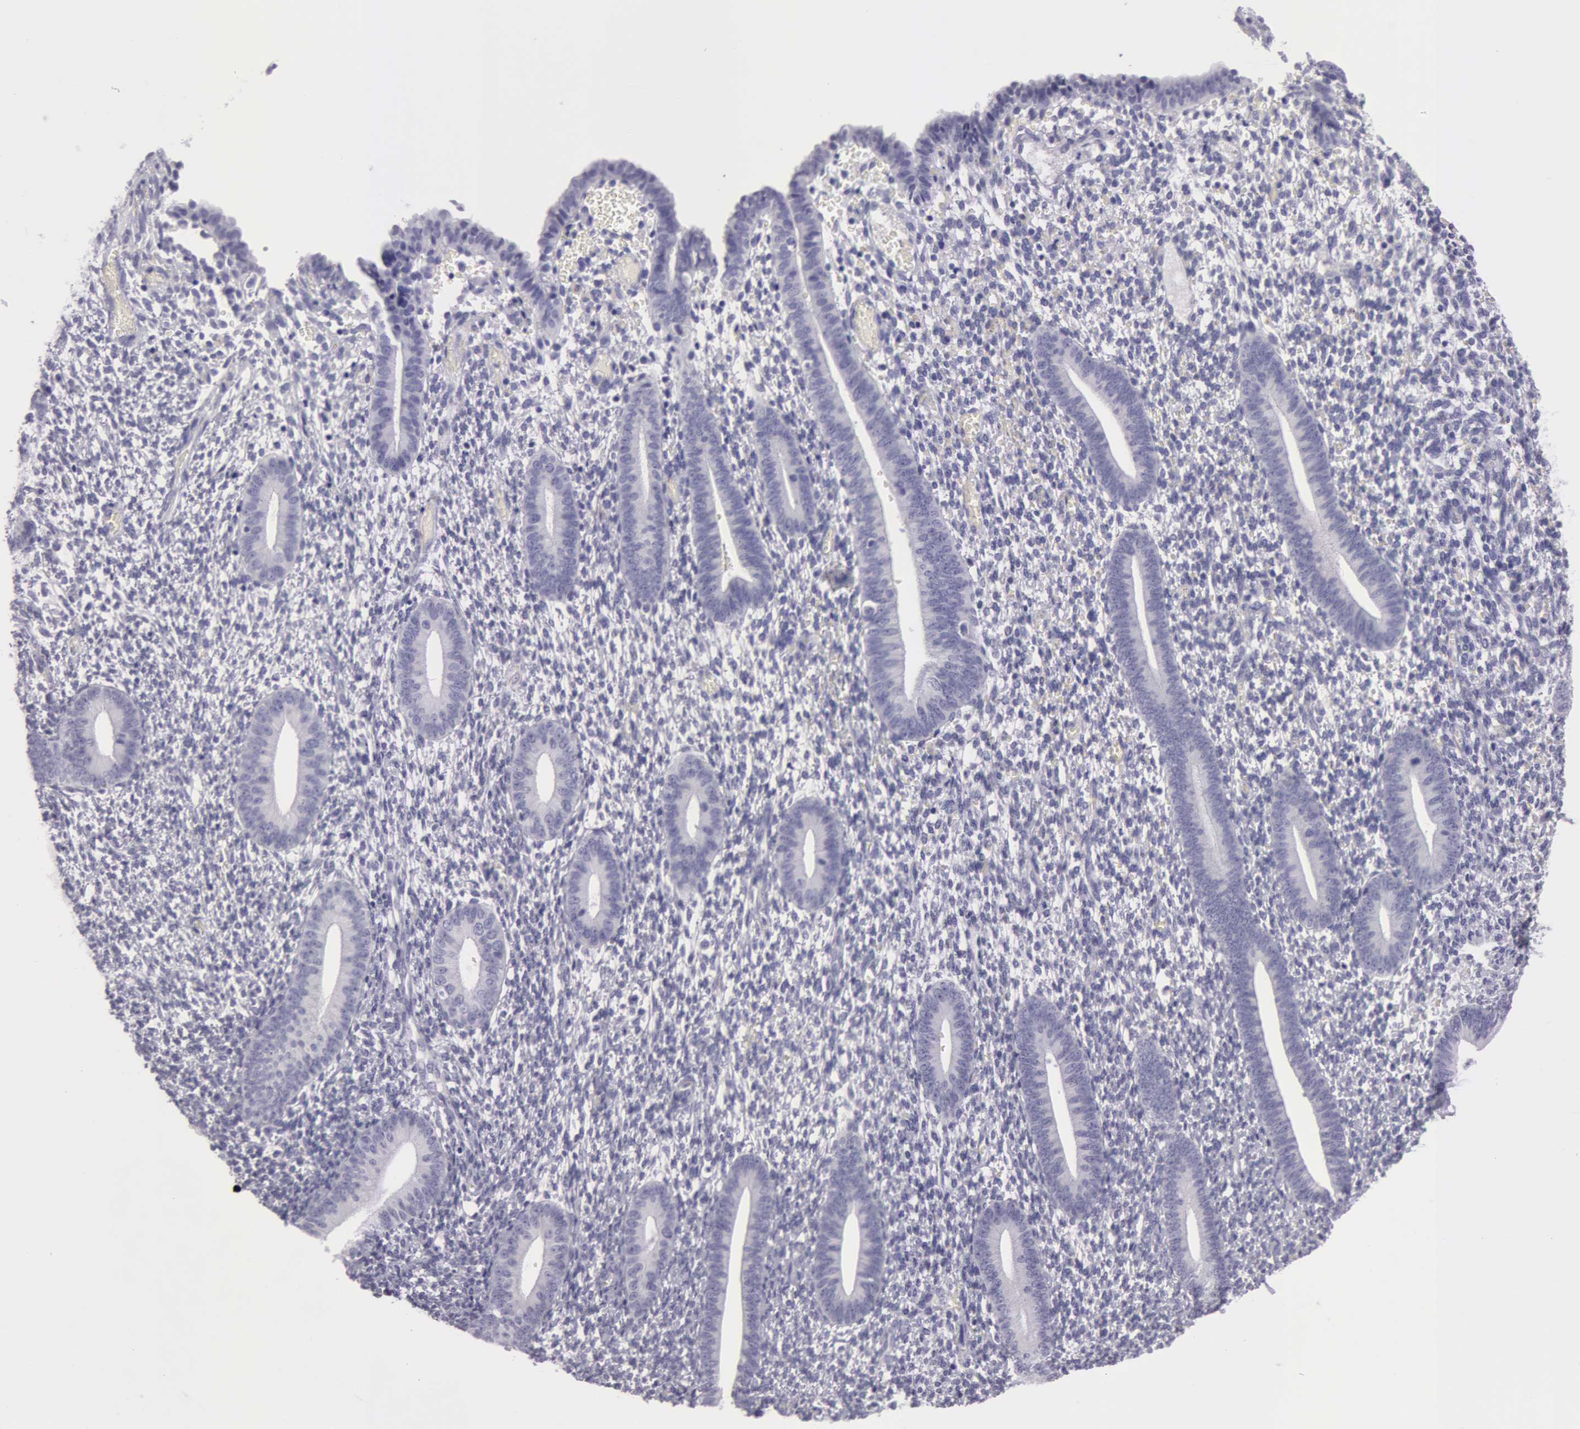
{"staining": {"intensity": "negative", "quantity": "none", "location": "none"}, "tissue": "endometrium", "cell_type": "Cells in endometrial stroma", "image_type": "normal", "snomed": [{"axis": "morphology", "description": "Normal tissue, NOS"}, {"axis": "topography", "description": "Smooth muscle"}, {"axis": "topography", "description": "Endometrium"}], "caption": "High power microscopy histopathology image of an immunohistochemistry image of normal endometrium, revealing no significant staining in cells in endometrial stroma.", "gene": "AMACR", "patient": {"sex": "female", "age": 57}}